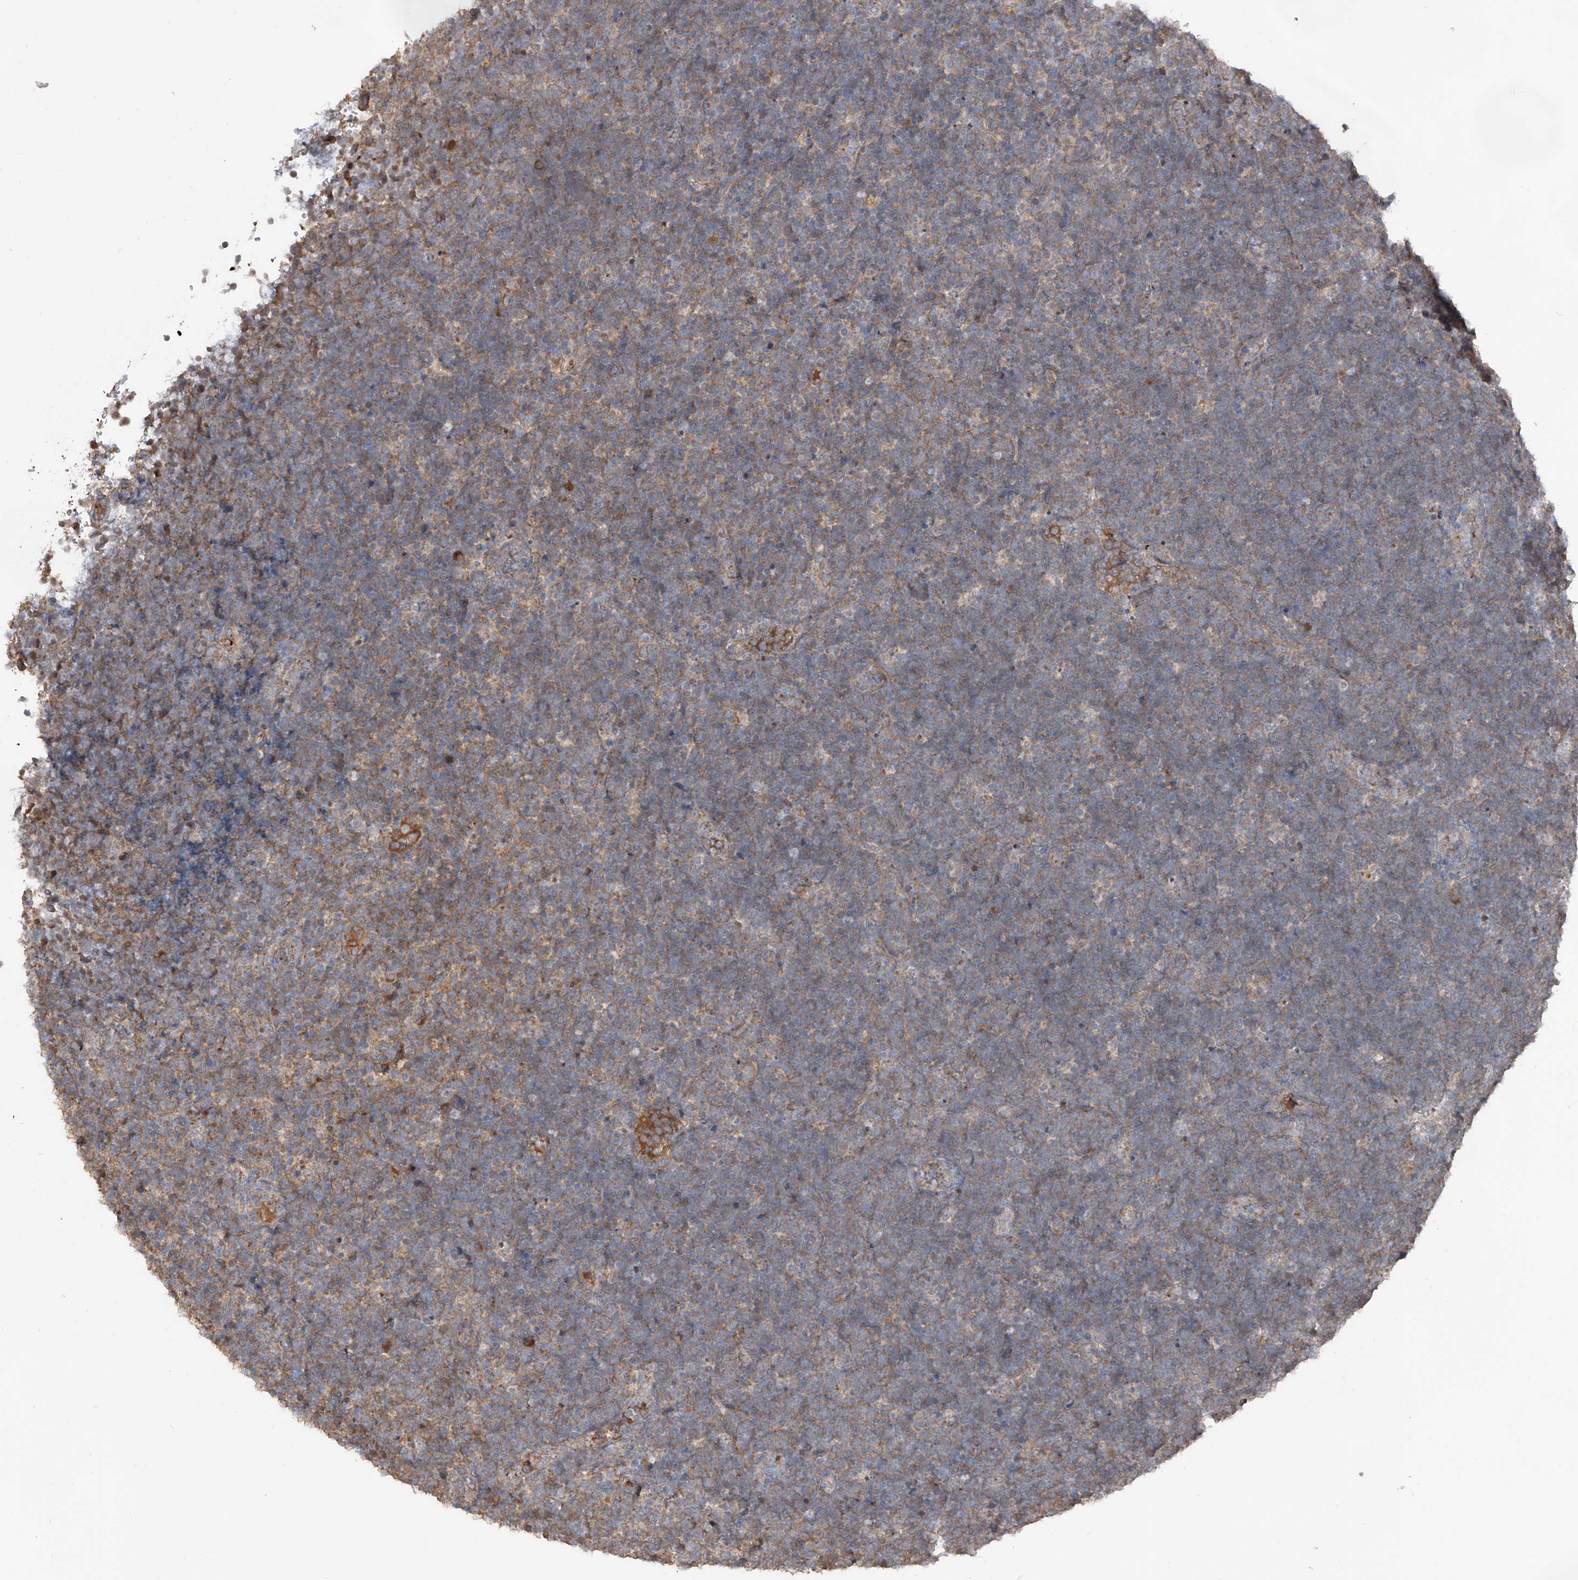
{"staining": {"intensity": "weak", "quantity": ">75%", "location": "cytoplasmic/membranous"}, "tissue": "lymphoma", "cell_type": "Tumor cells", "image_type": "cancer", "snomed": [{"axis": "morphology", "description": "Malignant lymphoma, non-Hodgkin's type, High grade"}, {"axis": "topography", "description": "Lymph node"}], "caption": "Immunohistochemistry image of high-grade malignant lymphoma, non-Hodgkin's type stained for a protein (brown), which demonstrates low levels of weak cytoplasmic/membranous positivity in about >75% of tumor cells.", "gene": "EDN1", "patient": {"sex": "male", "age": 13}}